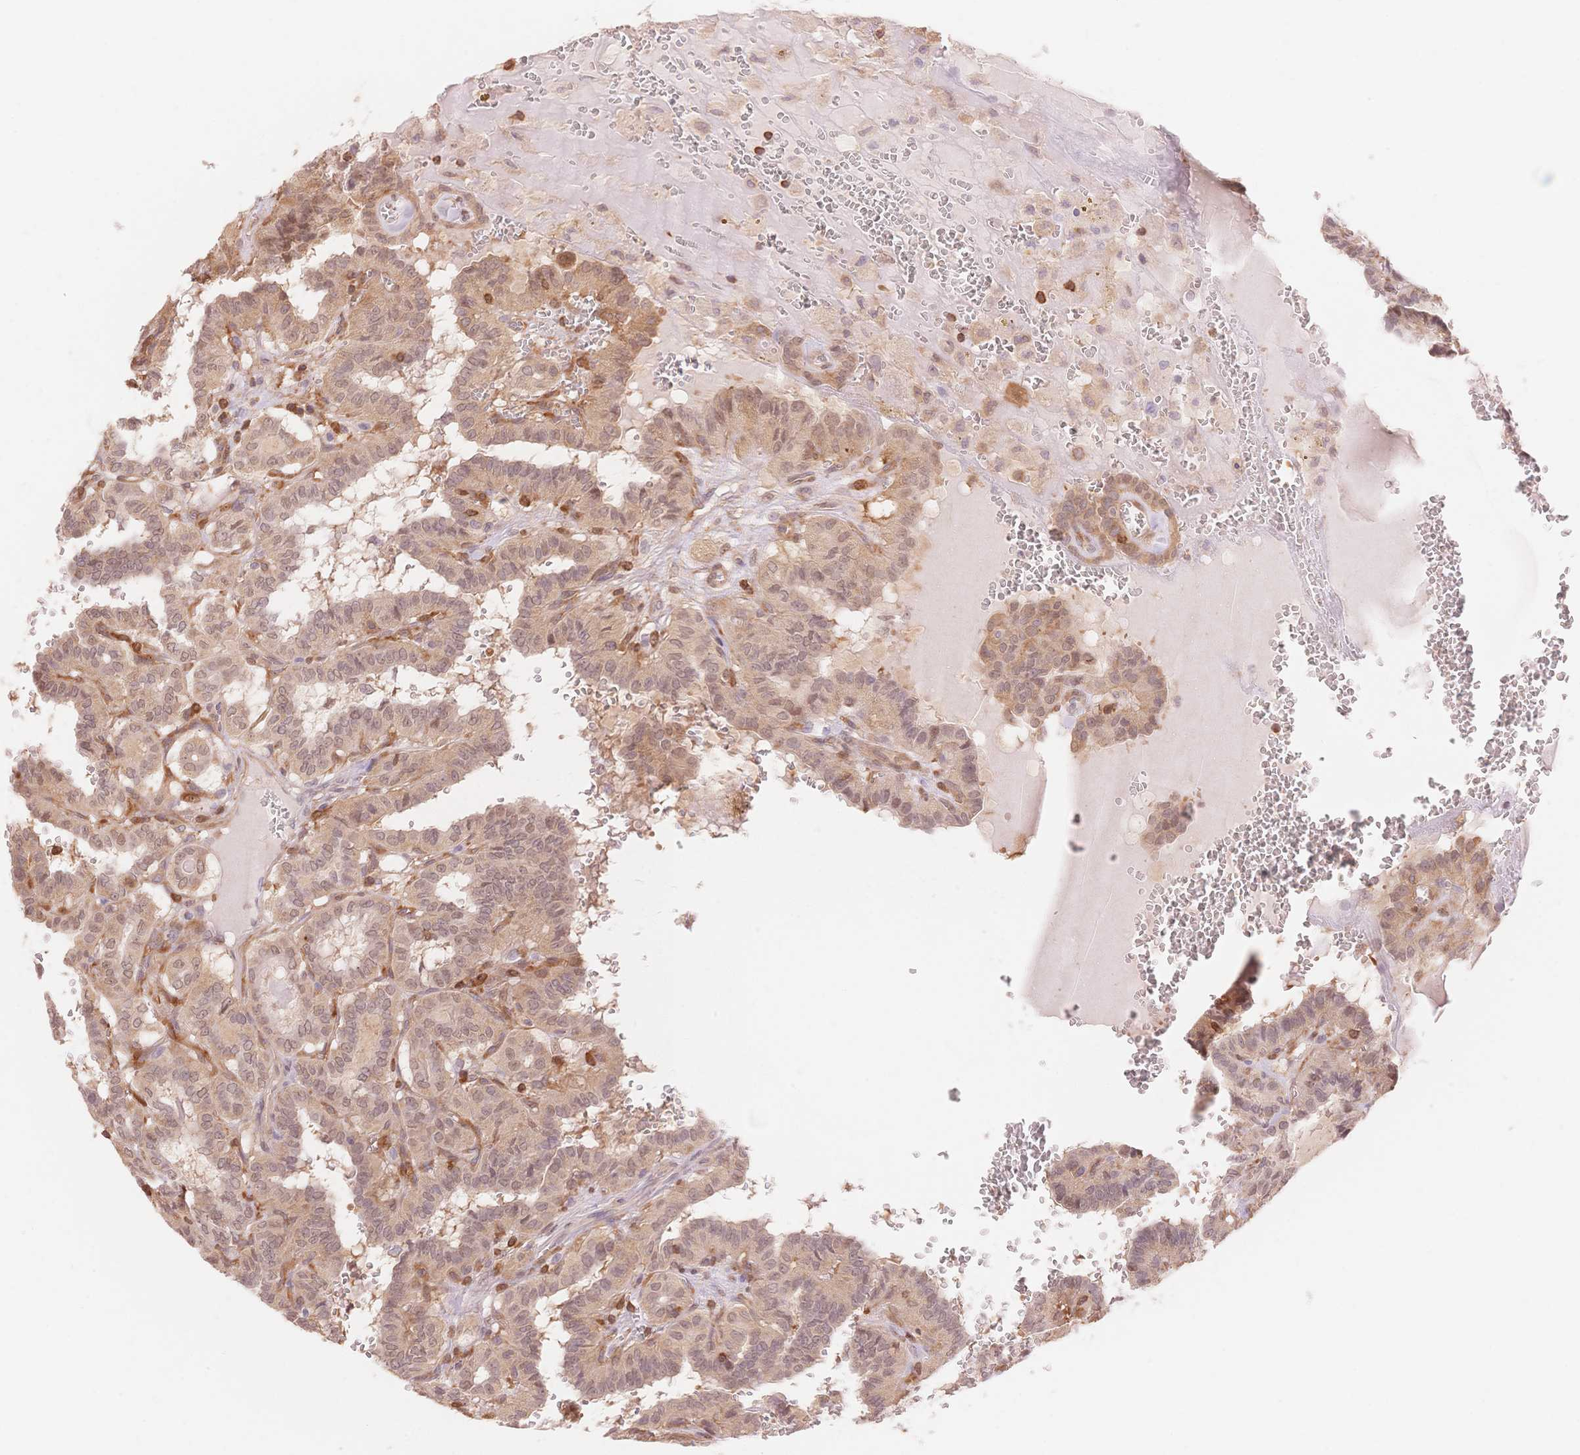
{"staining": {"intensity": "weak", "quantity": "25%-75%", "location": "cytoplasmic/membranous"}, "tissue": "thyroid cancer", "cell_type": "Tumor cells", "image_type": "cancer", "snomed": [{"axis": "morphology", "description": "Papillary adenocarcinoma, NOS"}, {"axis": "topography", "description": "Thyroid gland"}], "caption": "A low amount of weak cytoplasmic/membranous expression is identified in about 25%-75% of tumor cells in thyroid cancer (papillary adenocarcinoma) tissue.", "gene": "STK39", "patient": {"sex": "female", "age": 21}}